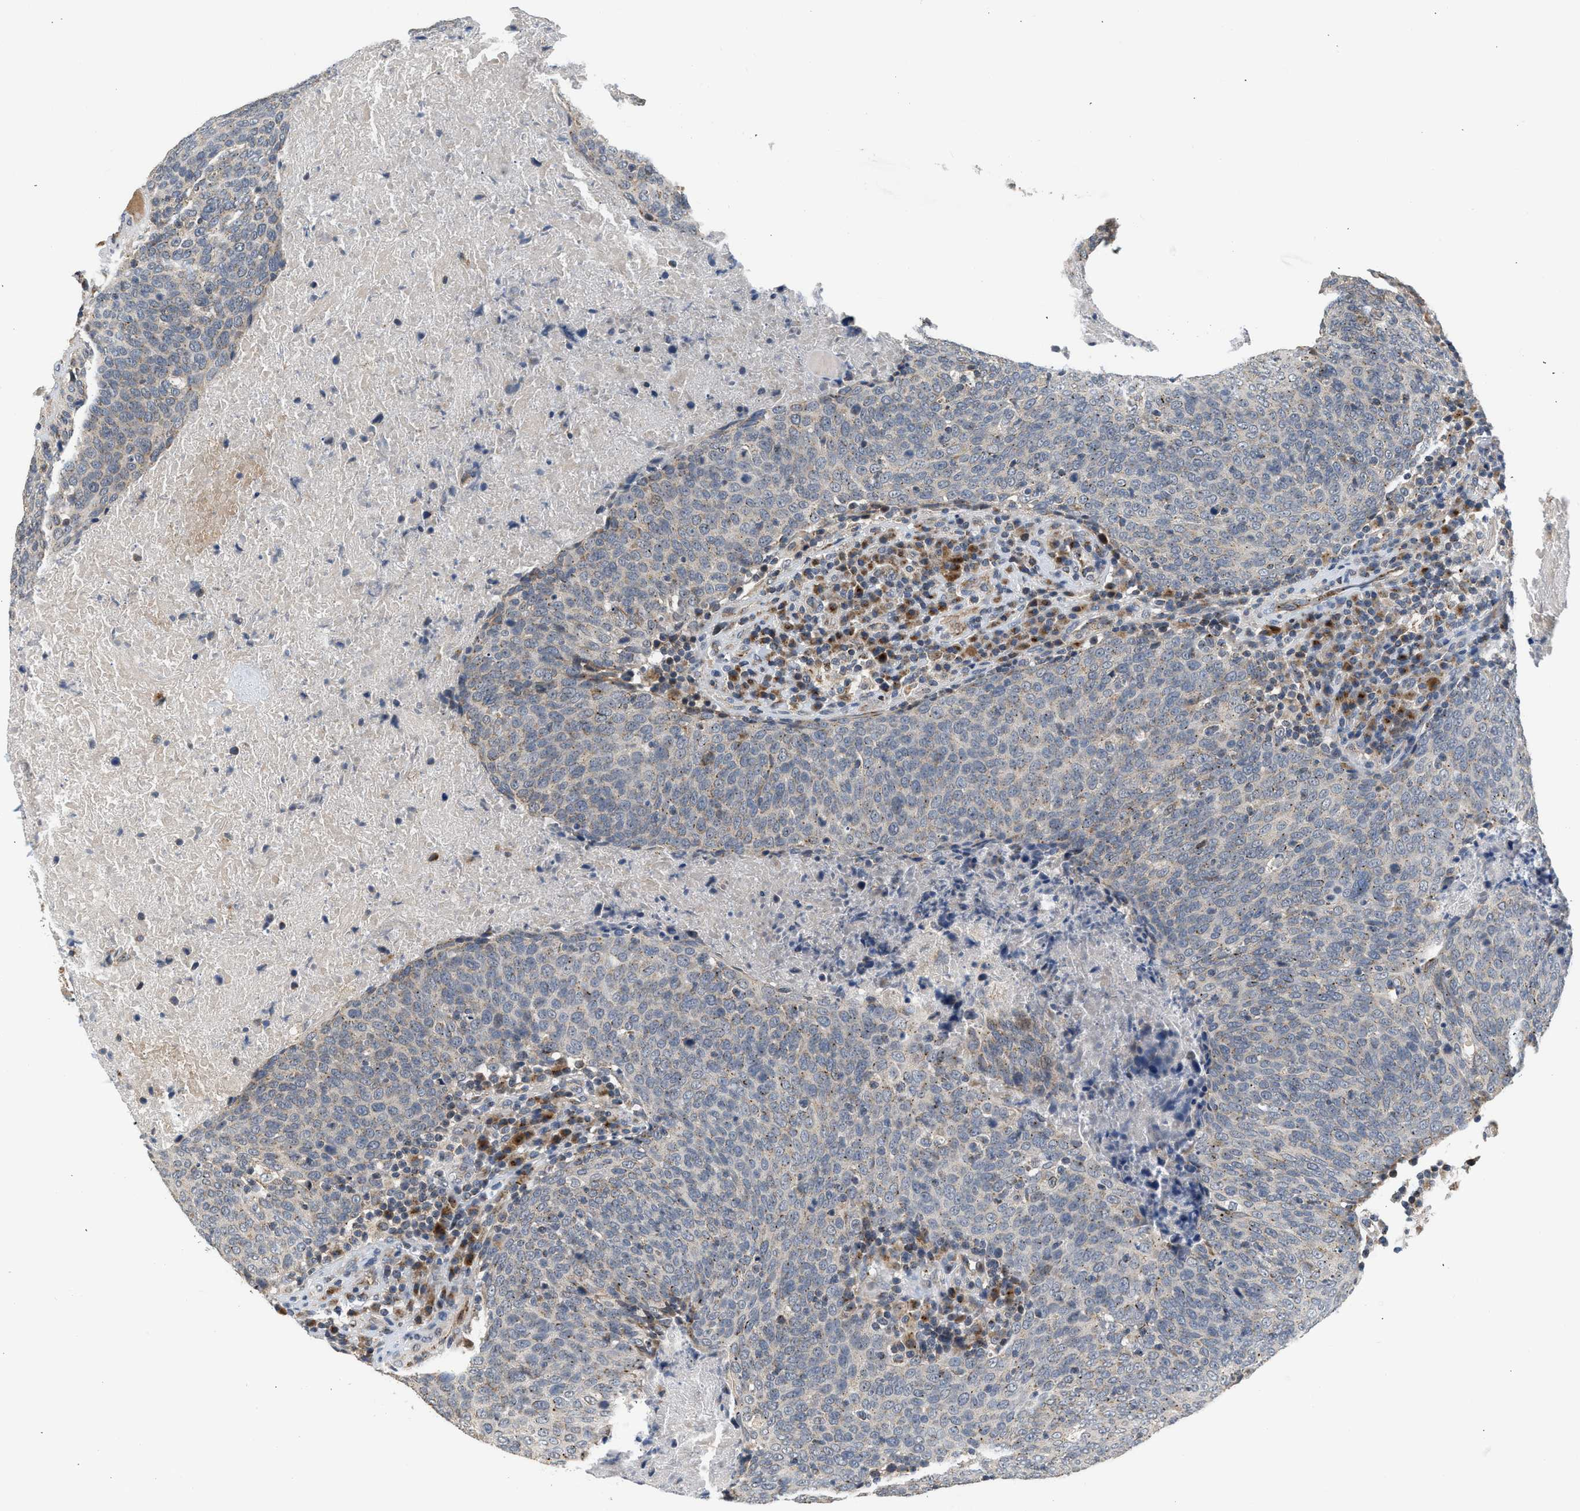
{"staining": {"intensity": "negative", "quantity": "none", "location": "none"}, "tissue": "head and neck cancer", "cell_type": "Tumor cells", "image_type": "cancer", "snomed": [{"axis": "morphology", "description": "Squamous cell carcinoma, NOS"}, {"axis": "morphology", "description": "Squamous cell carcinoma, metastatic, NOS"}, {"axis": "topography", "description": "Lymph node"}, {"axis": "topography", "description": "Head-Neck"}], "caption": "There is no significant staining in tumor cells of head and neck metastatic squamous cell carcinoma.", "gene": "PIM1", "patient": {"sex": "male", "age": 62}}